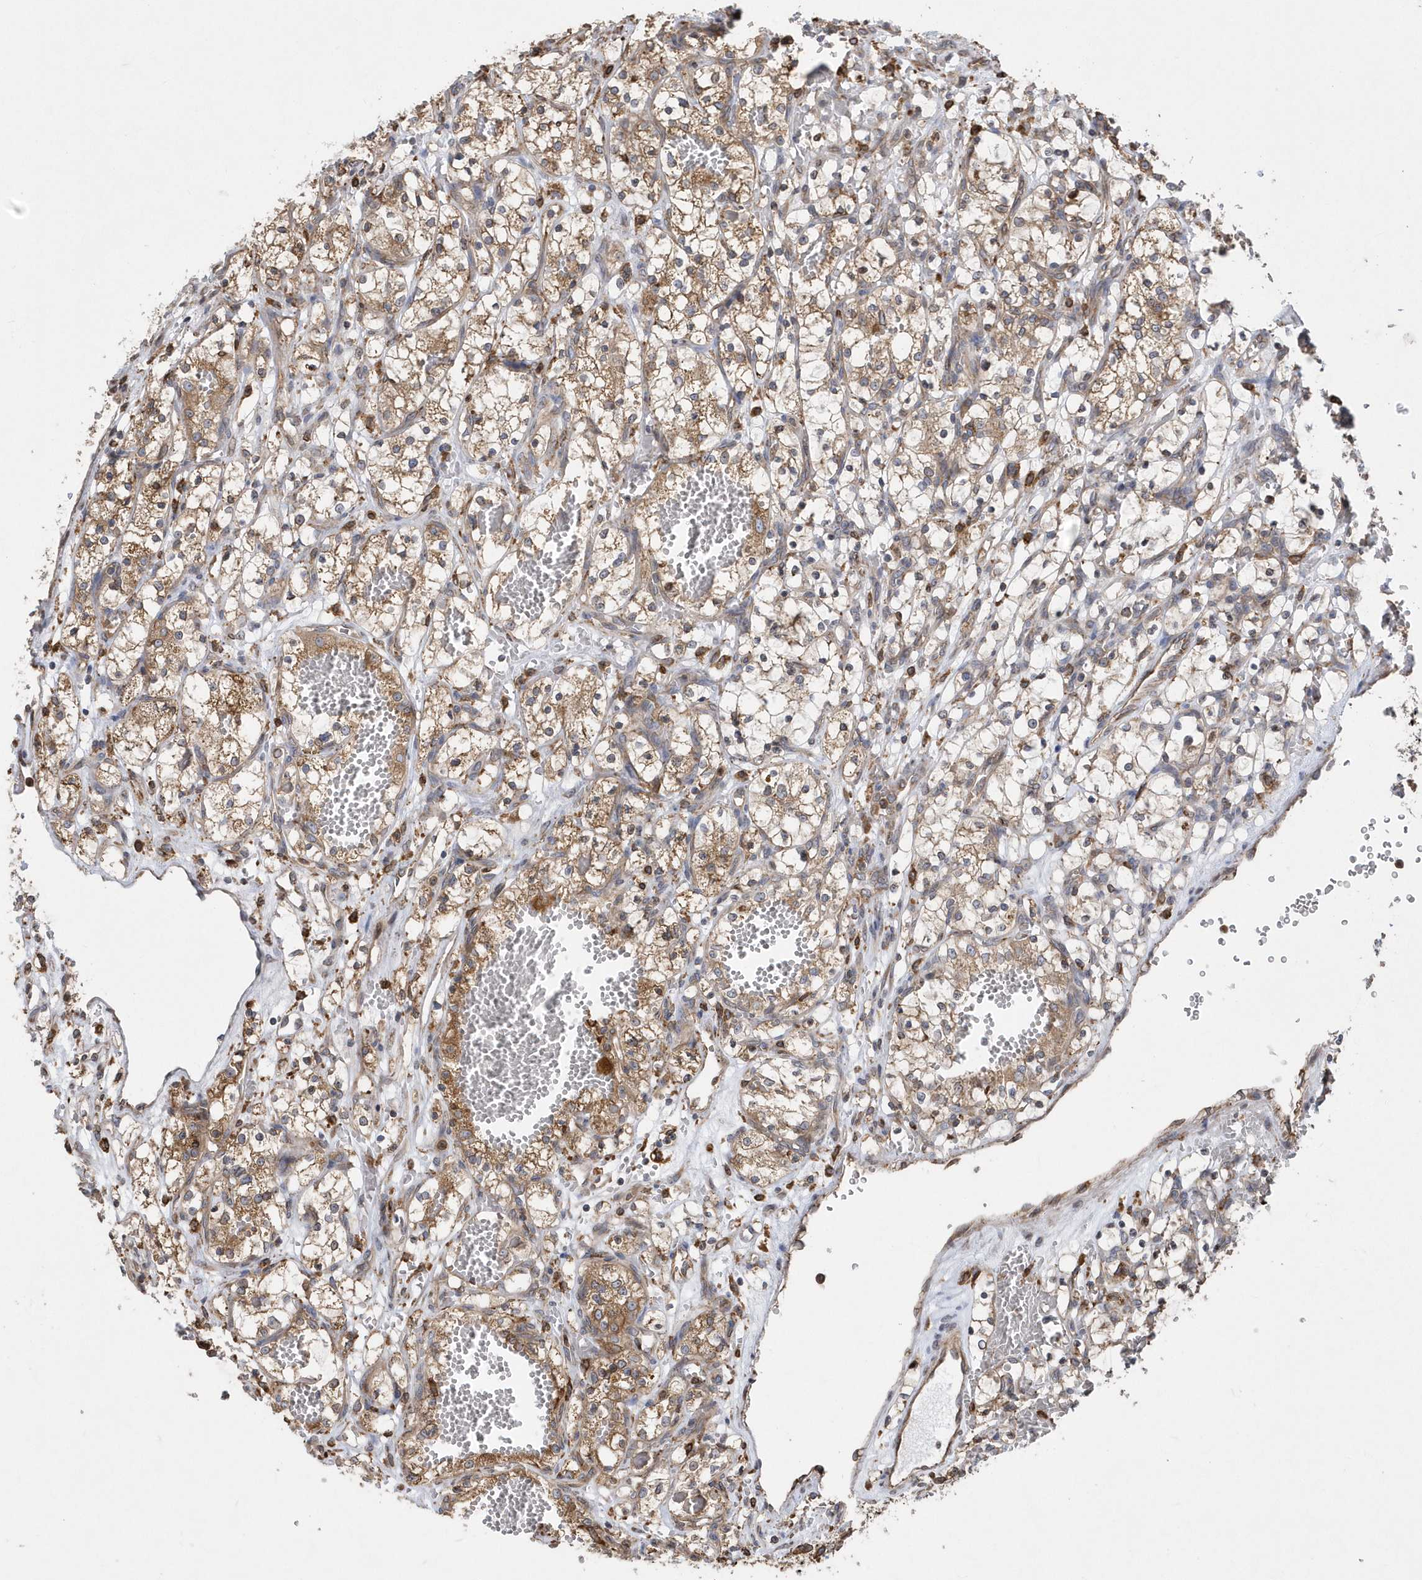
{"staining": {"intensity": "moderate", "quantity": ">75%", "location": "cytoplasmic/membranous"}, "tissue": "renal cancer", "cell_type": "Tumor cells", "image_type": "cancer", "snomed": [{"axis": "morphology", "description": "Adenocarcinoma, NOS"}, {"axis": "topography", "description": "Kidney"}], "caption": "This histopathology image exhibits immunohistochemistry (IHC) staining of renal adenocarcinoma, with medium moderate cytoplasmic/membranous staining in about >75% of tumor cells.", "gene": "VAMP7", "patient": {"sex": "female", "age": 69}}